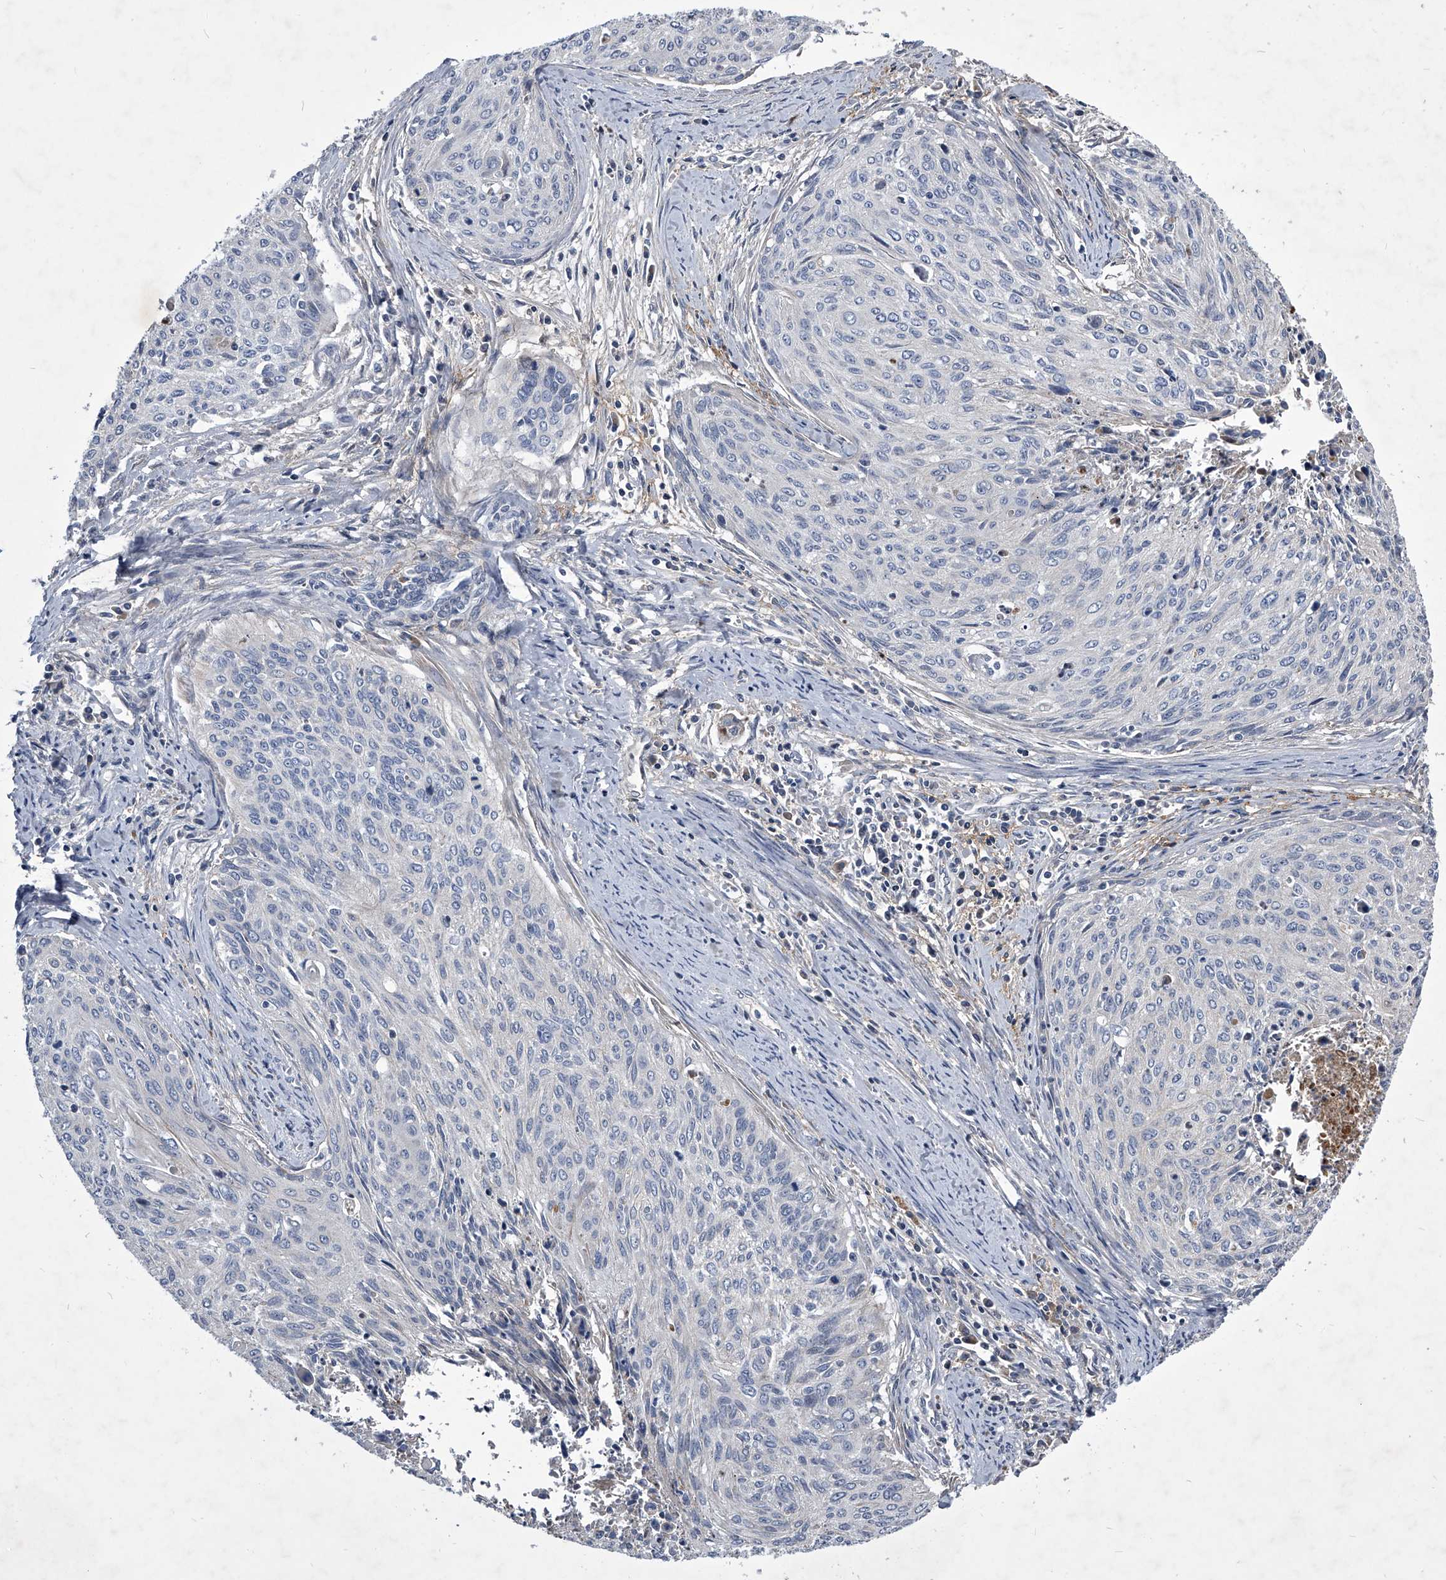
{"staining": {"intensity": "negative", "quantity": "none", "location": "none"}, "tissue": "cervical cancer", "cell_type": "Tumor cells", "image_type": "cancer", "snomed": [{"axis": "morphology", "description": "Squamous cell carcinoma, NOS"}, {"axis": "topography", "description": "Cervix"}], "caption": "Photomicrograph shows no significant protein staining in tumor cells of cervical cancer (squamous cell carcinoma). The staining was performed using DAB to visualize the protein expression in brown, while the nuclei were stained in blue with hematoxylin (Magnification: 20x).", "gene": "ZNF76", "patient": {"sex": "female", "age": 55}}